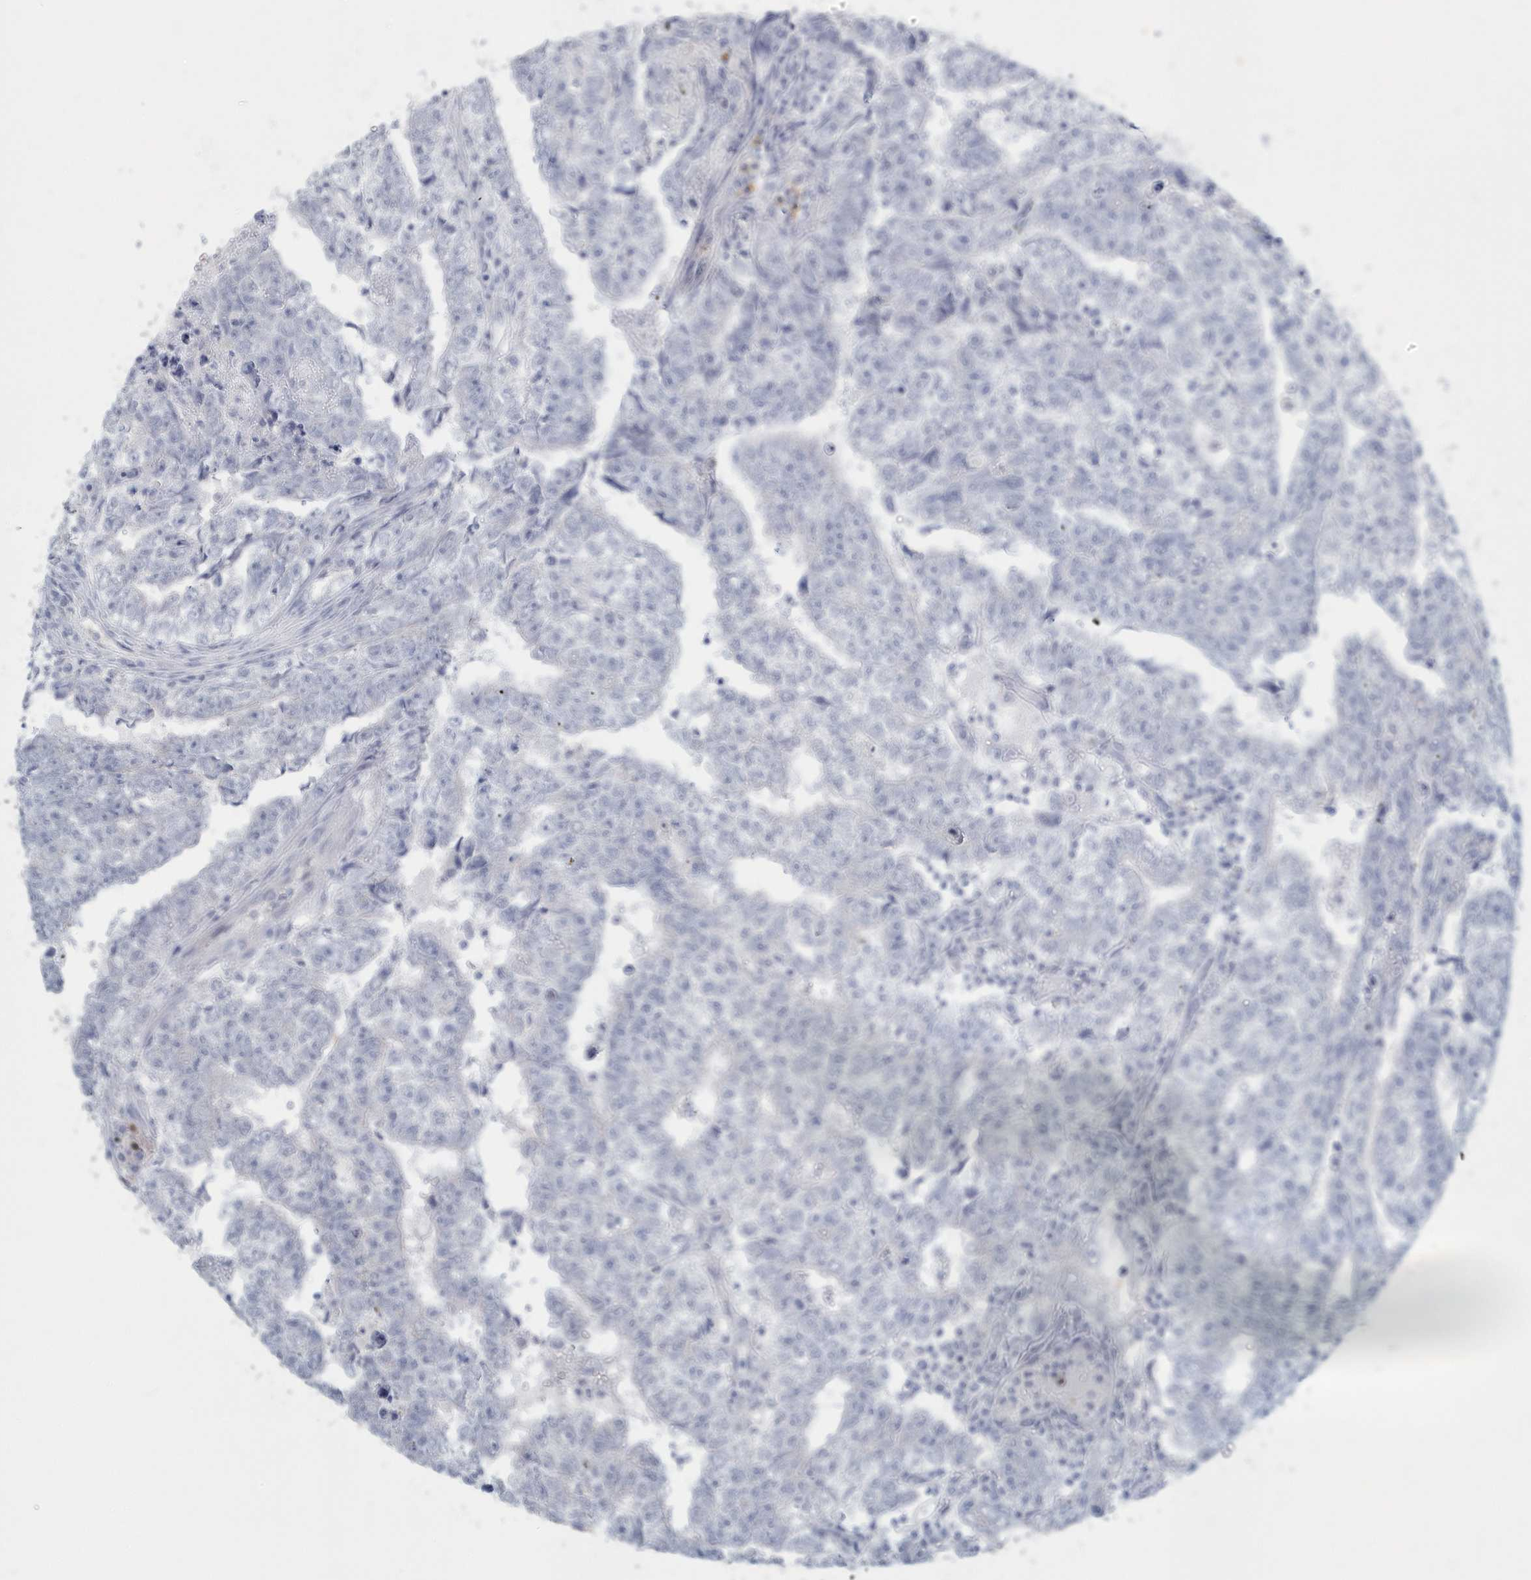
{"staining": {"intensity": "negative", "quantity": "none", "location": "none"}, "tissue": "testis cancer", "cell_type": "Tumor cells", "image_type": "cancer", "snomed": [{"axis": "morphology", "description": "Carcinoma, Embryonal, NOS"}, {"axis": "topography", "description": "Testis"}], "caption": "DAB (3,3'-diaminobenzidine) immunohistochemical staining of human embryonal carcinoma (testis) reveals no significant staining in tumor cells.", "gene": "MYOT", "patient": {"sex": "male", "age": 25}}